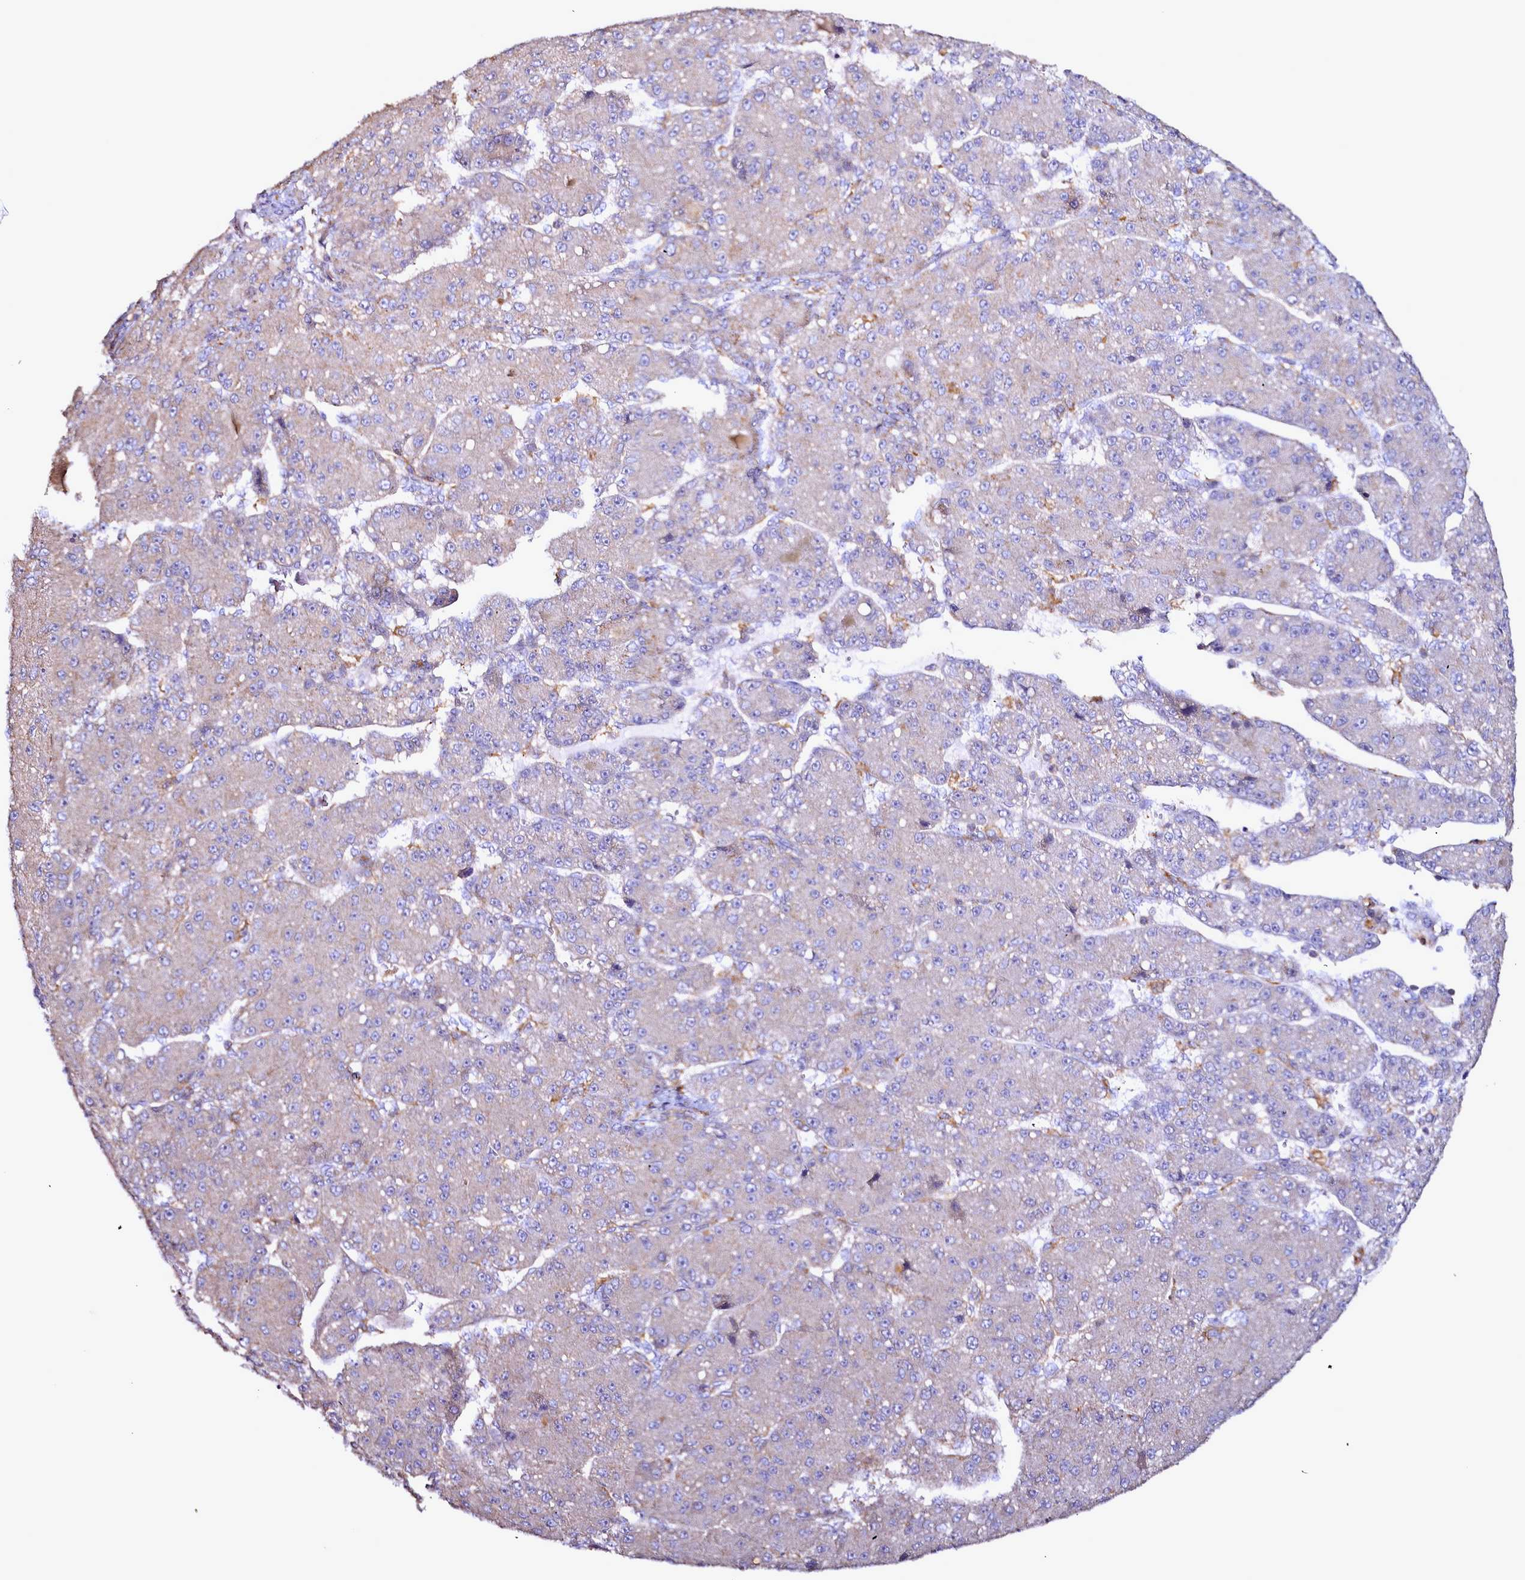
{"staining": {"intensity": "negative", "quantity": "none", "location": "none"}, "tissue": "liver cancer", "cell_type": "Tumor cells", "image_type": "cancer", "snomed": [{"axis": "morphology", "description": "Carcinoma, Hepatocellular, NOS"}, {"axis": "topography", "description": "Liver"}], "caption": "This photomicrograph is of hepatocellular carcinoma (liver) stained with immunohistochemistry to label a protein in brown with the nuclei are counter-stained blue. There is no expression in tumor cells.", "gene": "NCKAP1L", "patient": {"sex": "male", "age": 67}}